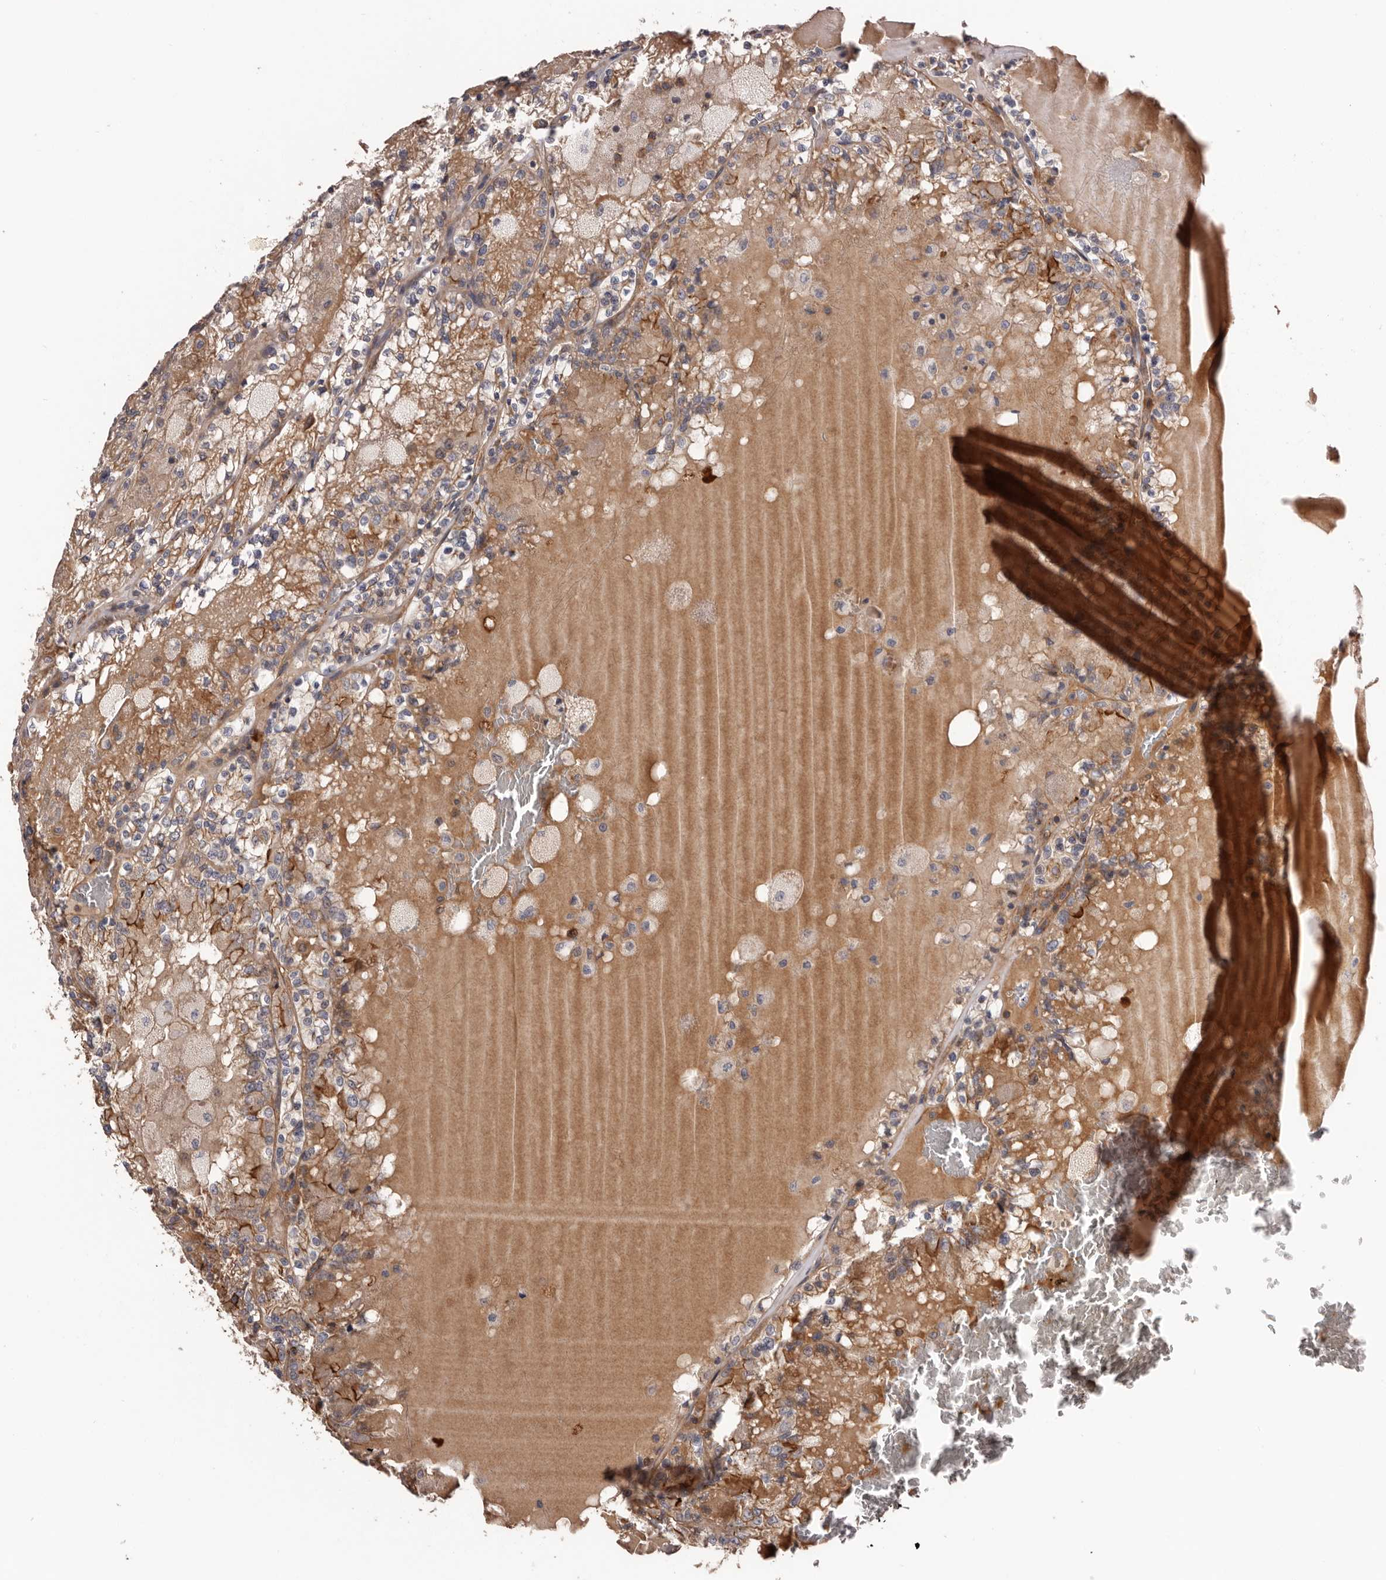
{"staining": {"intensity": "moderate", "quantity": ">75%", "location": "cytoplasmic/membranous"}, "tissue": "renal cancer", "cell_type": "Tumor cells", "image_type": "cancer", "snomed": [{"axis": "morphology", "description": "Adenocarcinoma, NOS"}, {"axis": "topography", "description": "Kidney"}], "caption": "Adenocarcinoma (renal) stained with a brown dye exhibits moderate cytoplasmic/membranous positive positivity in approximately >75% of tumor cells.", "gene": "PNRC2", "patient": {"sex": "female", "age": 56}}